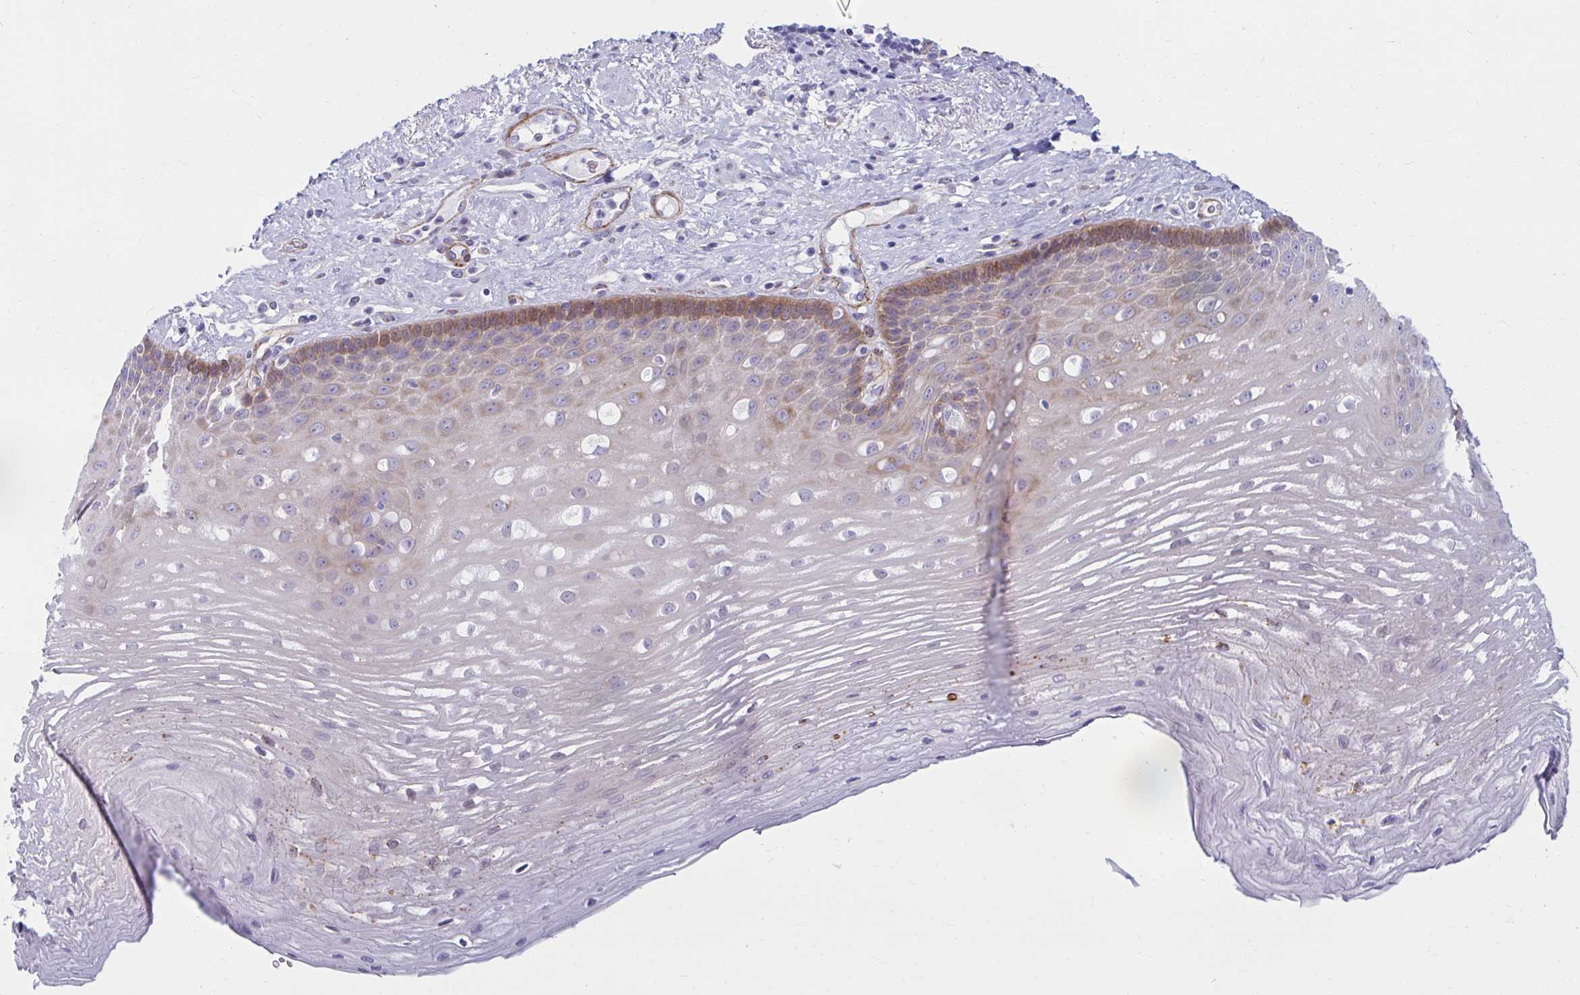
{"staining": {"intensity": "moderate", "quantity": "<25%", "location": "cytoplasmic/membranous"}, "tissue": "esophagus", "cell_type": "Squamous epithelial cells", "image_type": "normal", "snomed": [{"axis": "morphology", "description": "Normal tissue, NOS"}, {"axis": "topography", "description": "Esophagus"}], "caption": "Immunohistochemical staining of unremarkable human esophagus displays <25% levels of moderate cytoplasmic/membranous protein expression in approximately <25% of squamous epithelial cells.", "gene": "ANKRD62", "patient": {"sex": "male", "age": 62}}